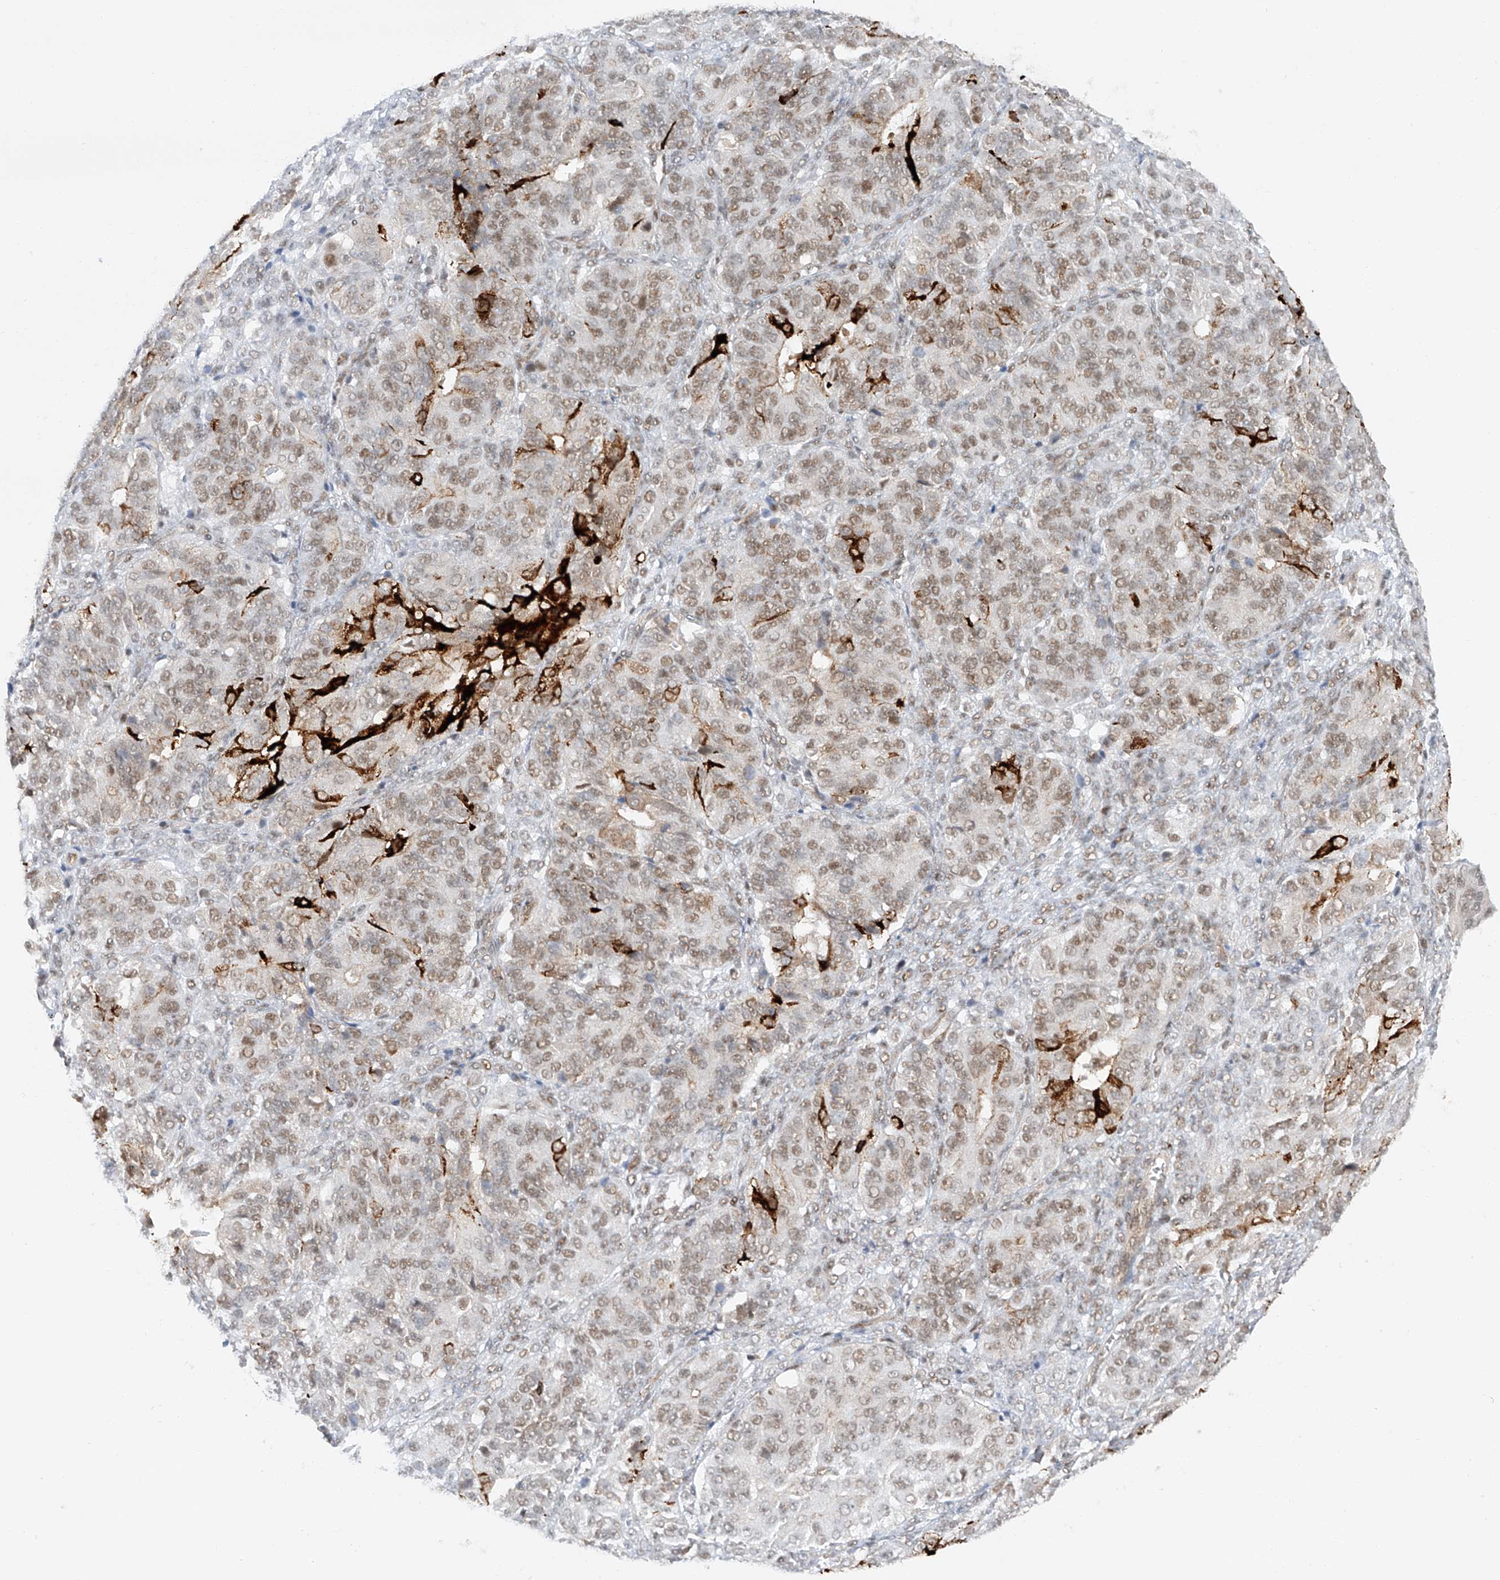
{"staining": {"intensity": "moderate", "quantity": ">75%", "location": "cytoplasmic/membranous,nuclear"}, "tissue": "ovarian cancer", "cell_type": "Tumor cells", "image_type": "cancer", "snomed": [{"axis": "morphology", "description": "Carcinoma, endometroid"}, {"axis": "topography", "description": "Ovary"}], "caption": "Protein staining demonstrates moderate cytoplasmic/membranous and nuclear positivity in about >75% of tumor cells in ovarian cancer (endometroid carcinoma).", "gene": "POGK", "patient": {"sex": "female", "age": 51}}